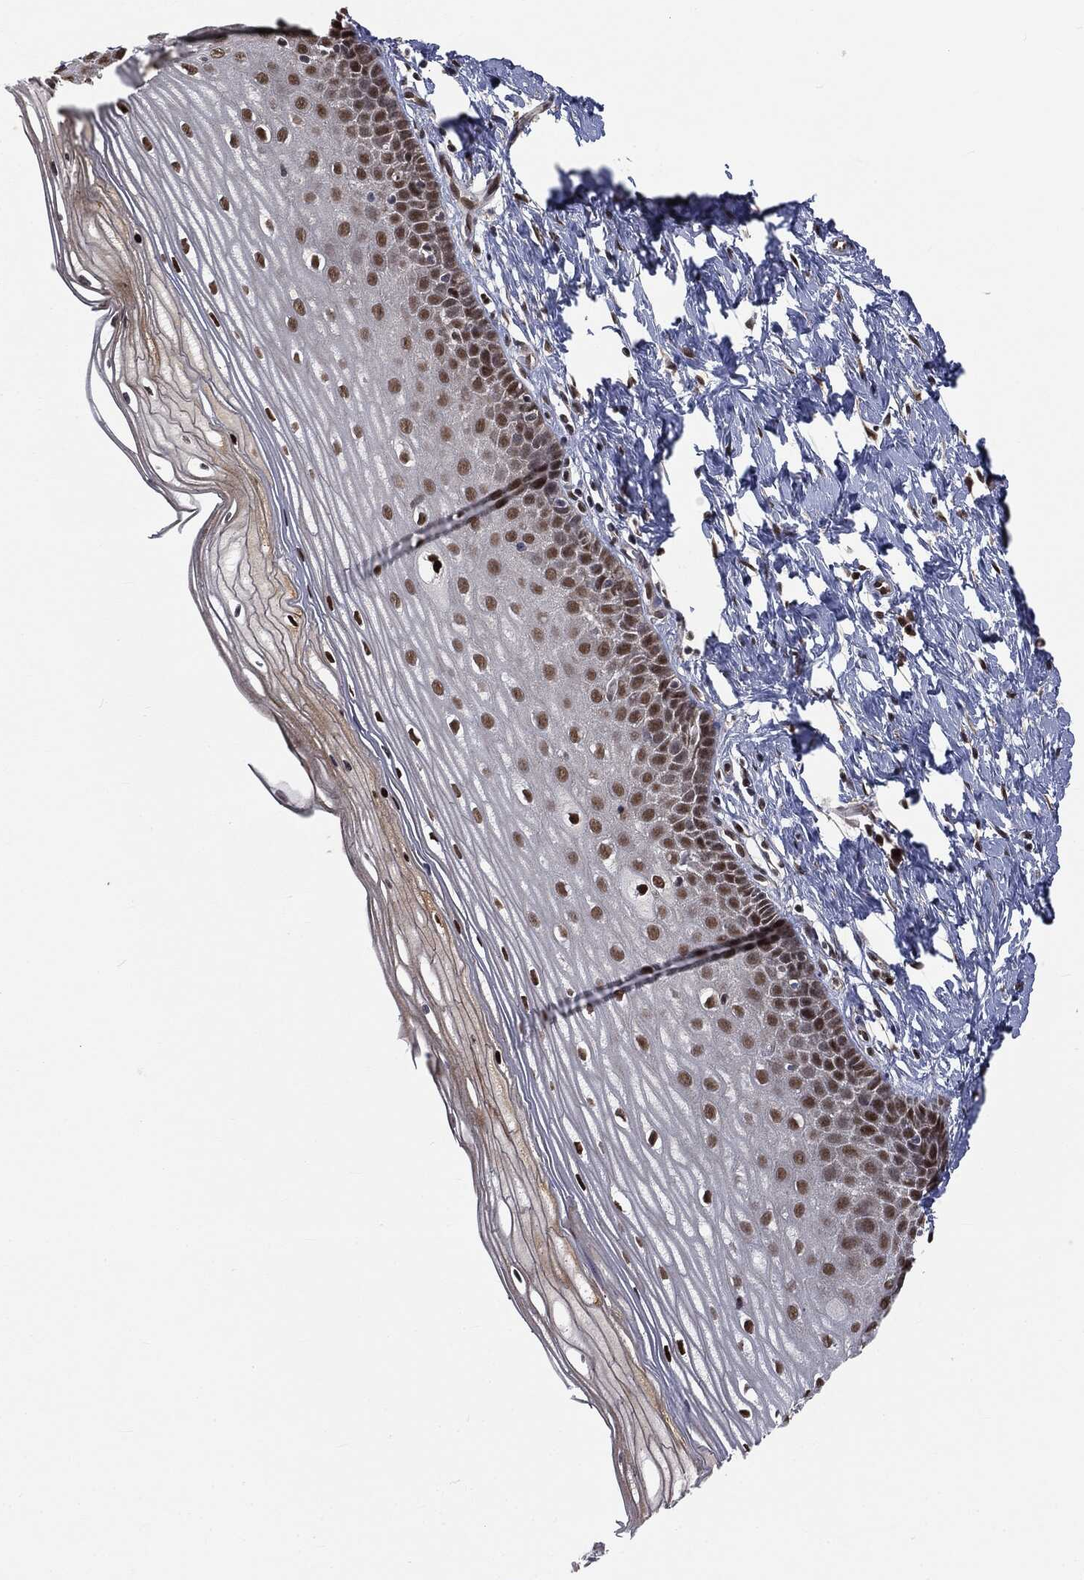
{"staining": {"intensity": "strong", "quantity": ">75%", "location": "nuclear"}, "tissue": "cervix", "cell_type": "Glandular cells", "image_type": "normal", "snomed": [{"axis": "morphology", "description": "Normal tissue, NOS"}, {"axis": "topography", "description": "Cervix"}], "caption": "Protein expression analysis of unremarkable cervix displays strong nuclear positivity in about >75% of glandular cells.", "gene": "SHLD2", "patient": {"sex": "female", "age": 37}}